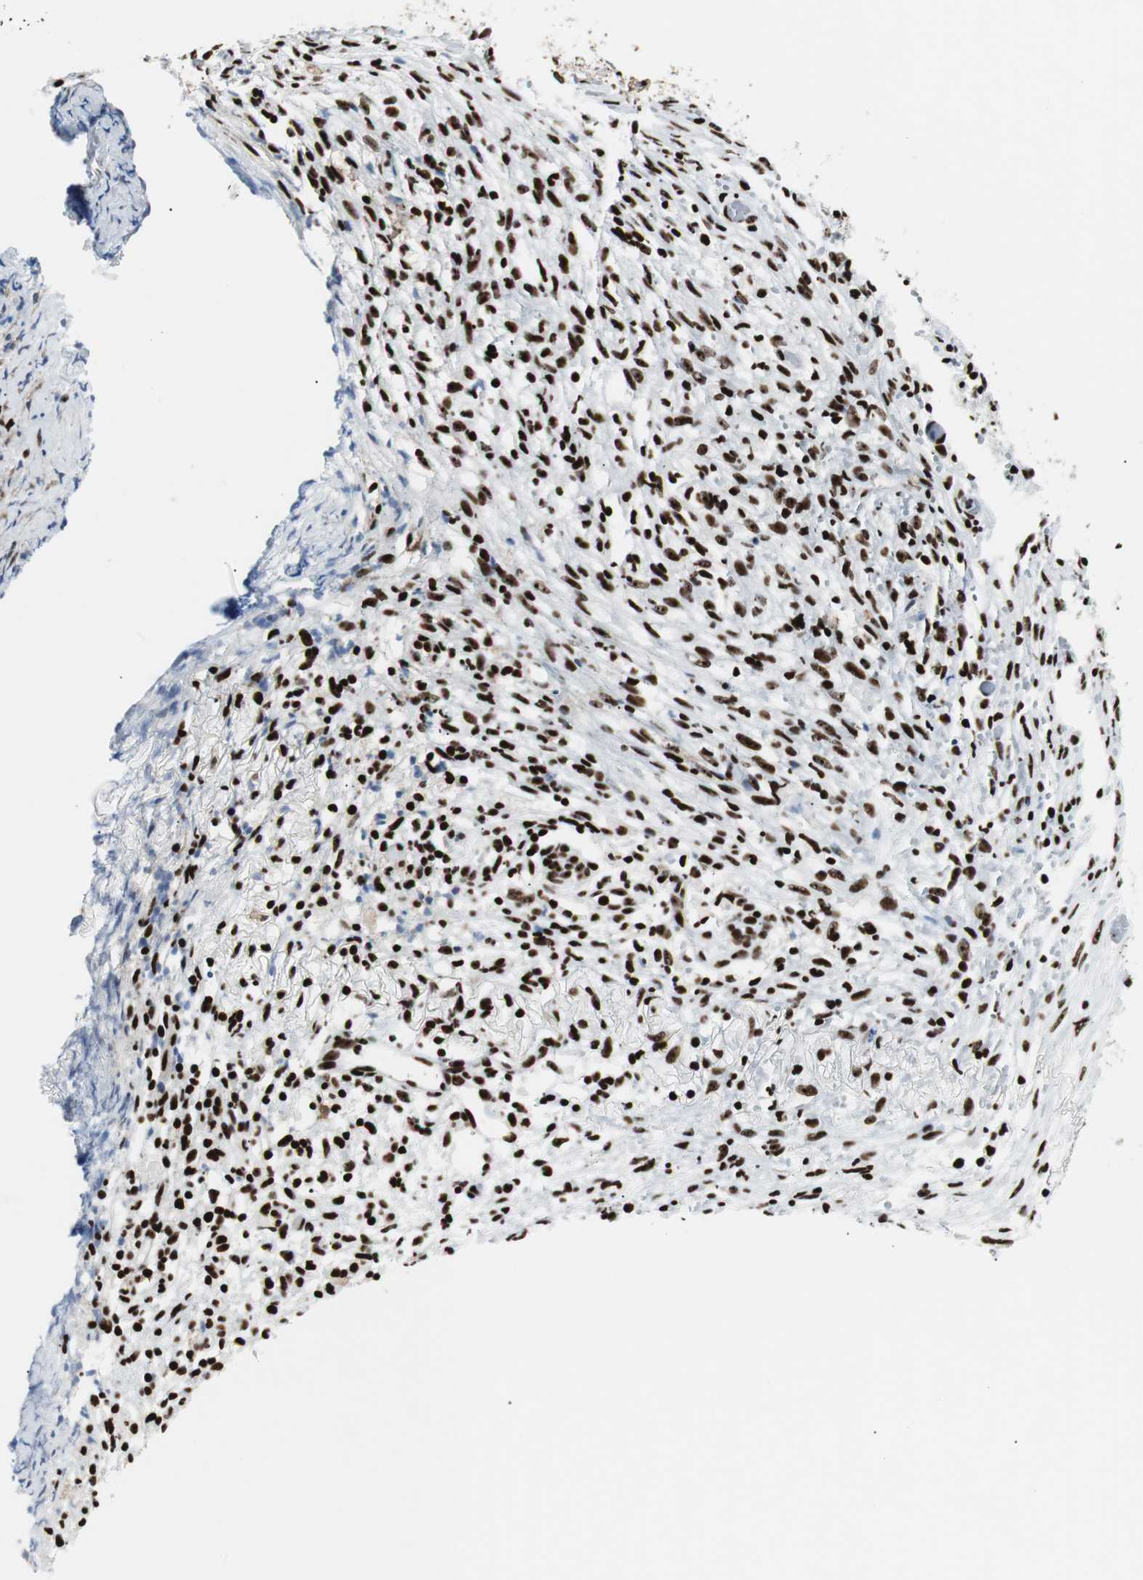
{"staining": {"intensity": "strong", "quantity": ">75%", "location": "nuclear"}, "tissue": "ovarian cancer", "cell_type": "Tumor cells", "image_type": "cancer", "snomed": [{"axis": "morphology", "description": "Carcinoma, endometroid"}, {"axis": "topography", "description": "Ovary"}], "caption": "A high-resolution image shows immunohistochemistry staining of ovarian endometroid carcinoma, which displays strong nuclear expression in about >75% of tumor cells. (DAB (3,3'-diaminobenzidine) IHC with brightfield microscopy, high magnification).", "gene": "NCL", "patient": {"sex": "female", "age": 42}}